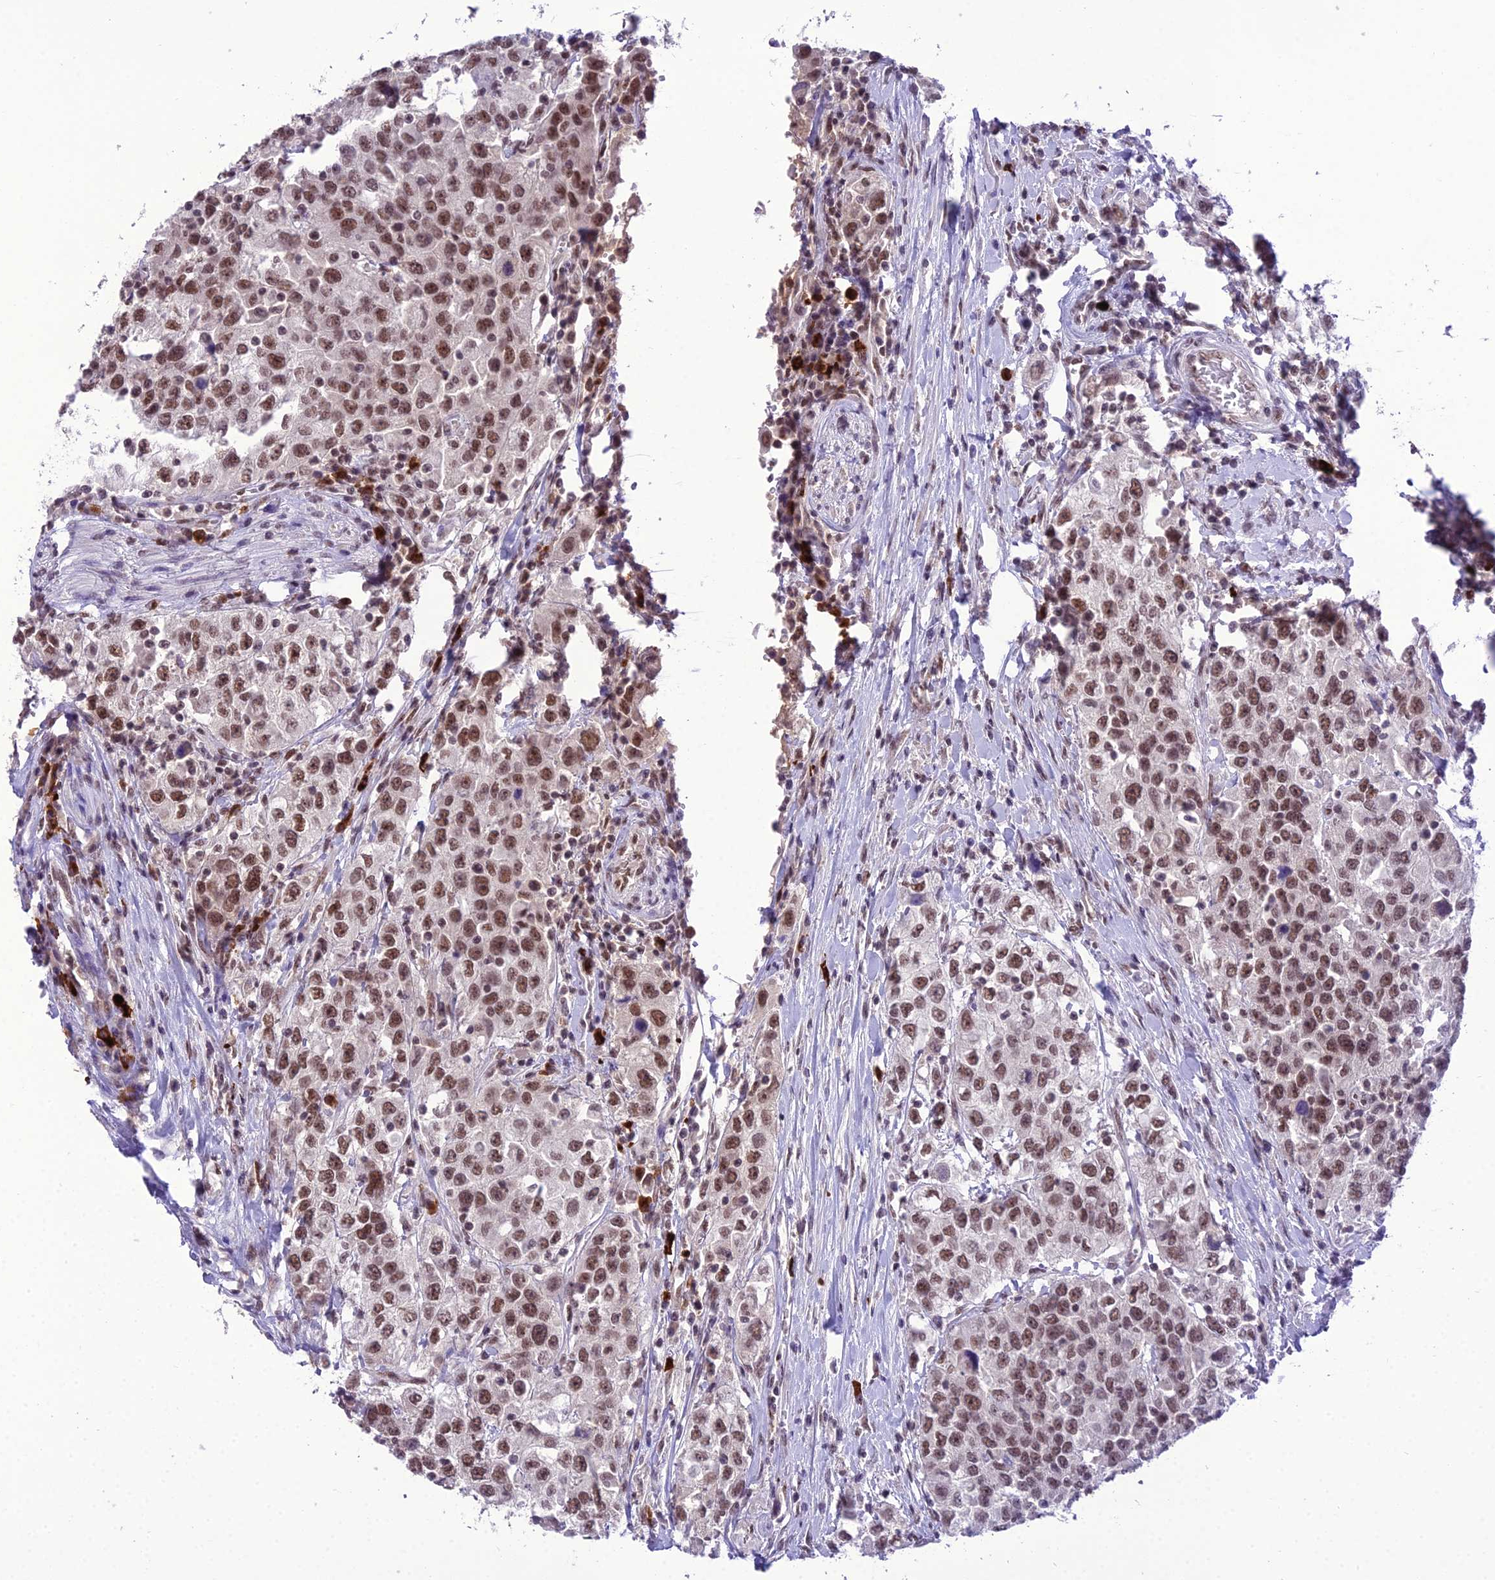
{"staining": {"intensity": "moderate", "quantity": ">75%", "location": "nuclear"}, "tissue": "urothelial cancer", "cell_type": "Tumor cells", "image_type": "cancer", "snomed": [{"axis": "morphology", "description": "Urothelial carcinoma, High grade"}, {"axis": "topography", "description": "Urinary bladder"}], "caption": "Urothelial carcinoma (high-grade) was stained to show a protein in brown. There is medium levels of moderate nuclear positivity in about >75% of tumor cells. (DAB IHC, brown staining for protein, blue staining for nuclei).", "gene": "SH3RF3", "patient": {"sex": "female", "age": 80}}